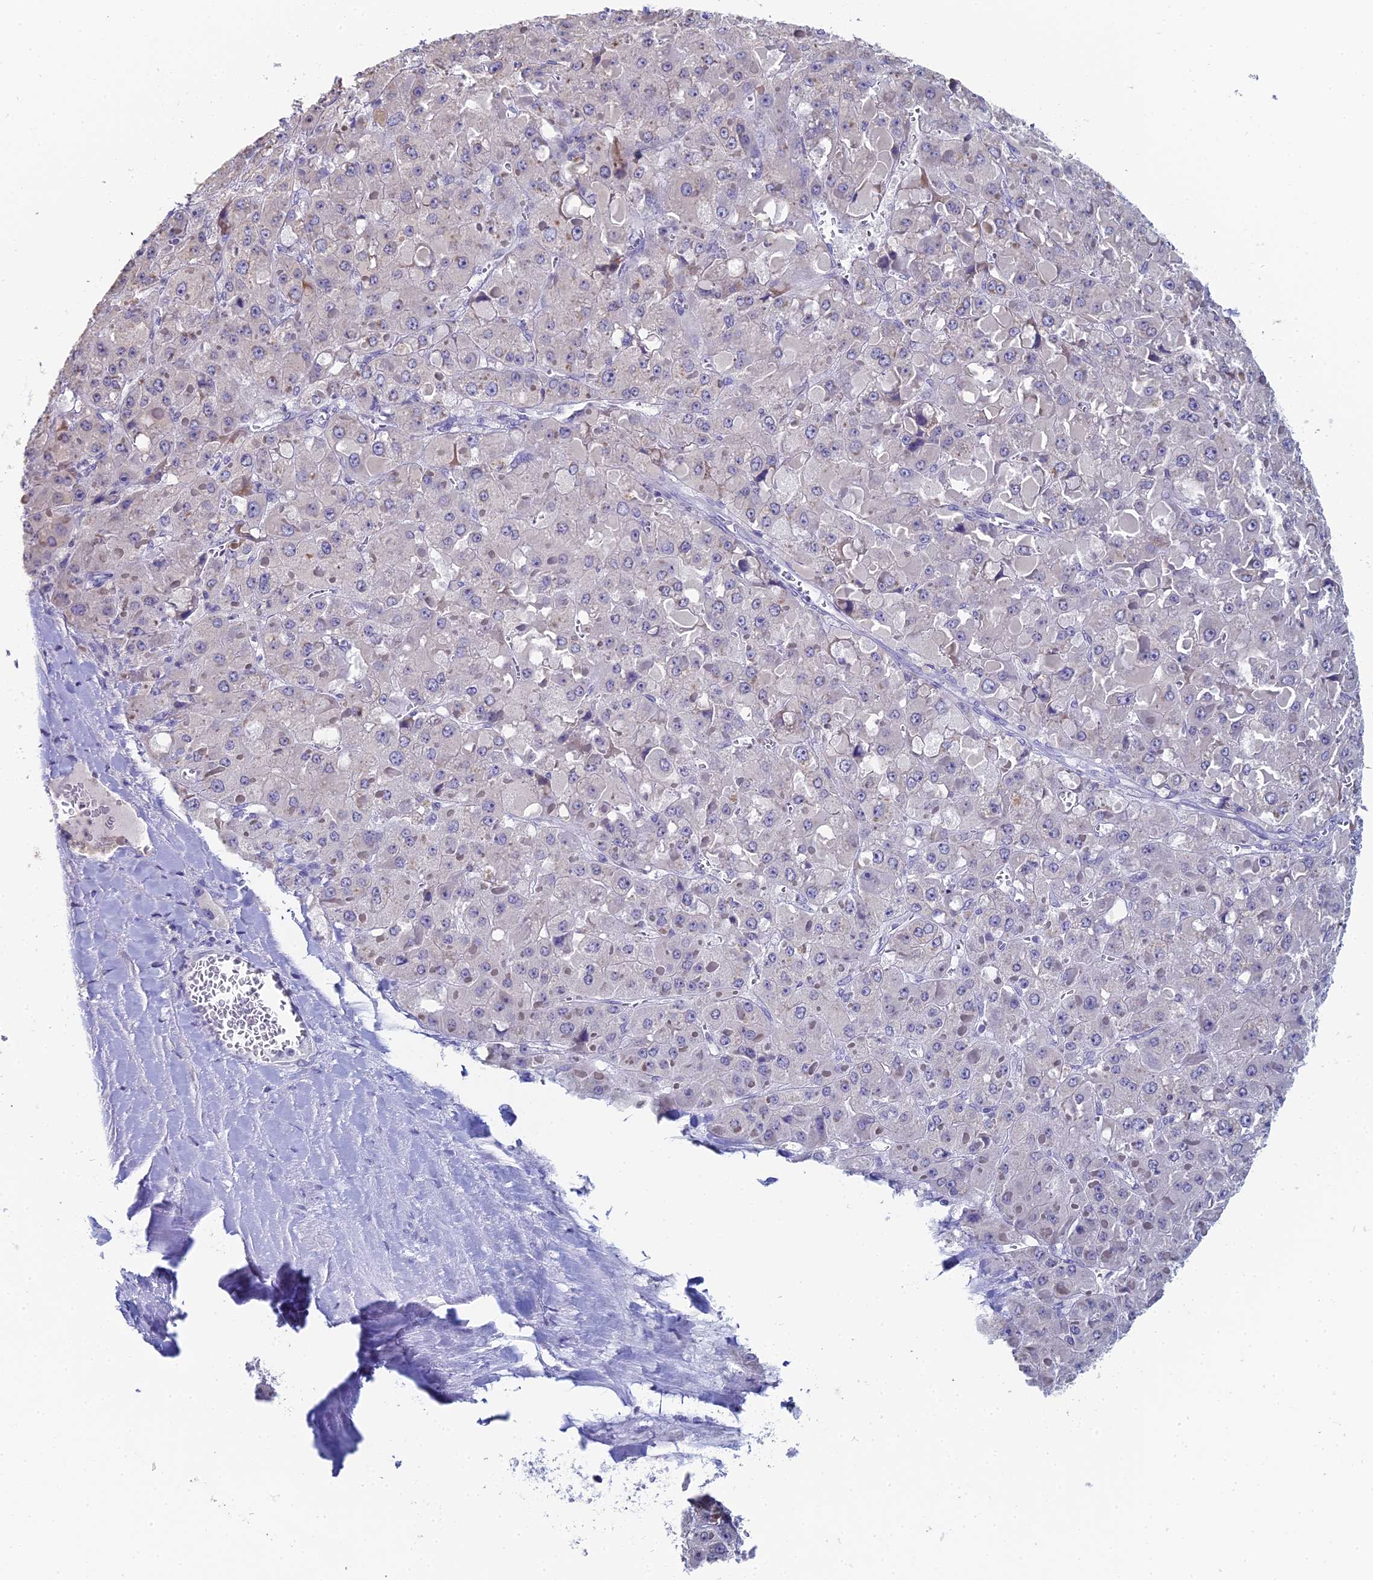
{"staining": {"intensity": "negative", "quantity": "none", "location": "none"}, "tissue": "liver cancer", "cell_type": "Tumor cells", "image_type": "cancer", "snomed": [{"axis": "morphology", "description": "Carcinoma, Hepatocellular, NOS"}, {"axis": "topography", "description": "Liver"}], "caption": "Tumor cells are negative for brown protein staining in liver hepatocellular carcinoma.", "gene": "PRR22", "patient": {"sex": "female", "age": 73}}